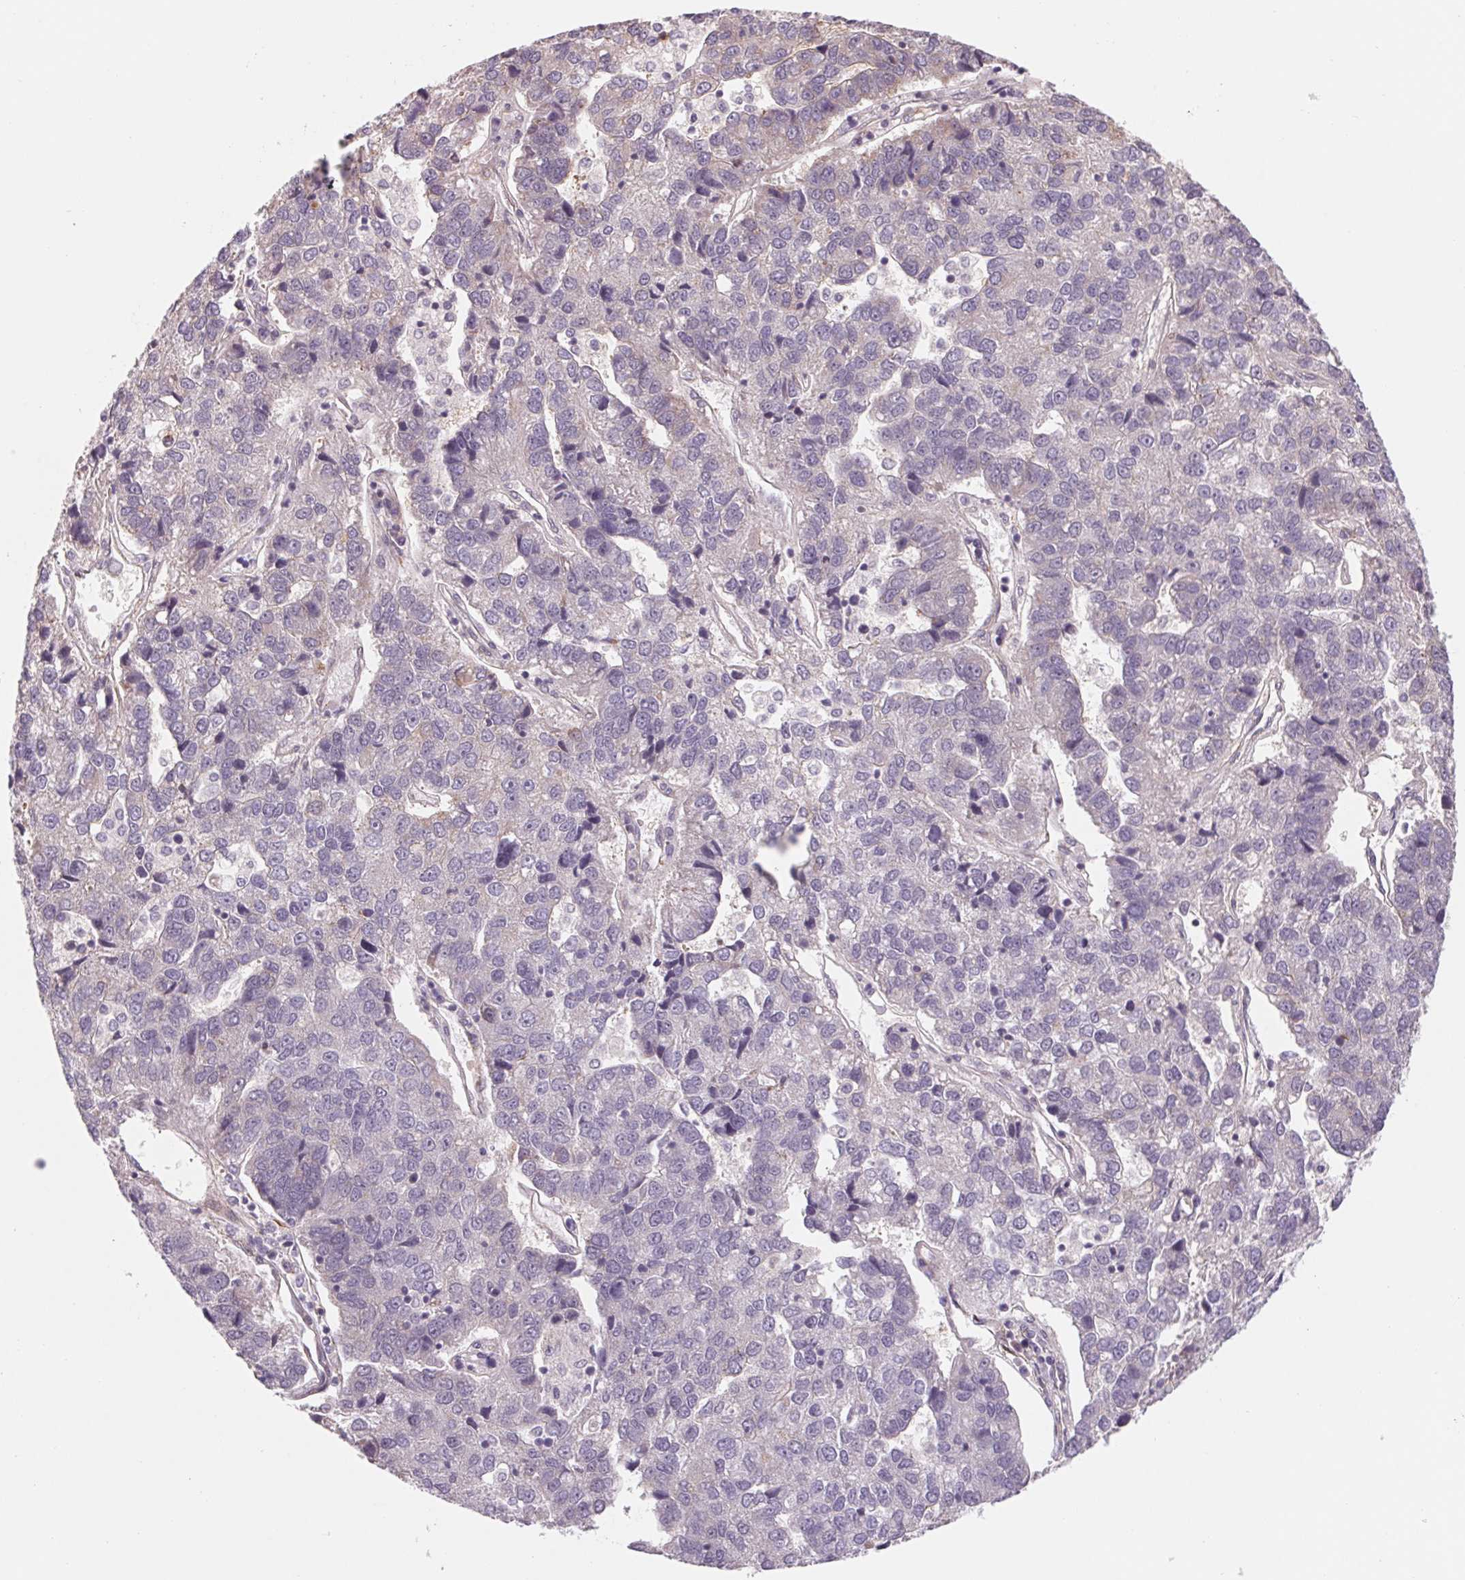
{"staining": {"intensity": "negative", "quantity": "none", "location": "none"}, "tissue": "pancreatic cancer", "cell_type": "Tumor cells", "image_type": "cancer", "snomed": [{"axis": "morphology", "description": "Adenocarcinoma, NOS"}, {"axis": "topography", "description": "Pancreas"}], "caption": "Tumor cells show no significant protein staining in pancreatic adenocarcinoma. (DAB (3,3'-diaminobenzidine) immunohistochemistry (IHC) visualized using brightfield microscopy, high magnification).", "gene": "CCDC112", "patient": {"sex": "female", "age": 61}}